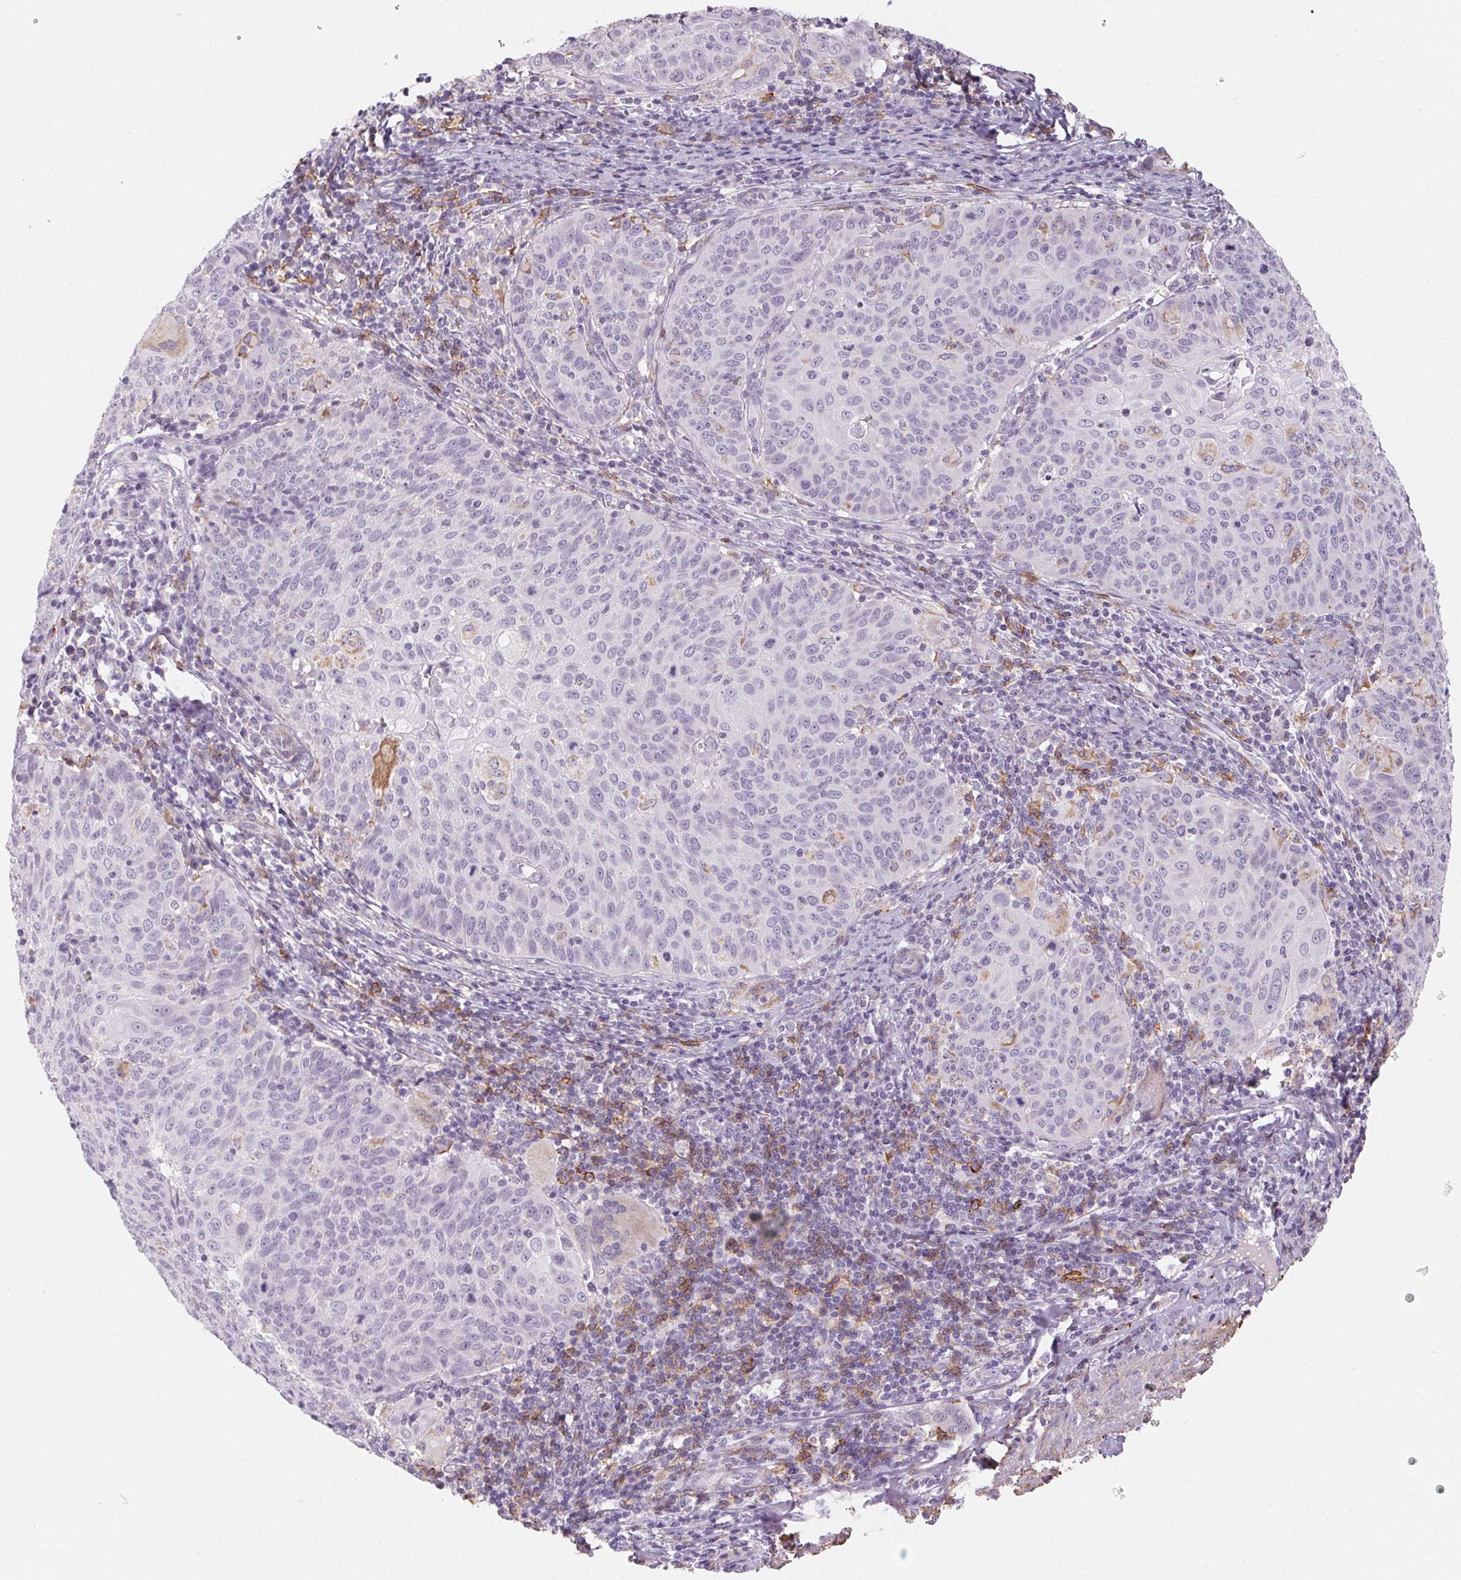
{"staining": {"intensity": "negative", "quantity": "none", "location": "none"}, "tissue": "cervical cancer", "cell_type": "Tumor cells", "image_type": "cancer", "snomed": [{"axis": "morphology", "description": "Squamous cell carcinoma, NOS"}, {"axis": "topography", "description": "Cervix"}], "caption": "This is a photomicrograph of IHC staining of cervical cancer (squamous cell carcinoma), which shows no staining in tumor cells. (DAB immunohistochemistry (IHC) with hematoxylin counter stain).", "gene": "PRPH", "patient": {"sex": "female", "age": 65}}